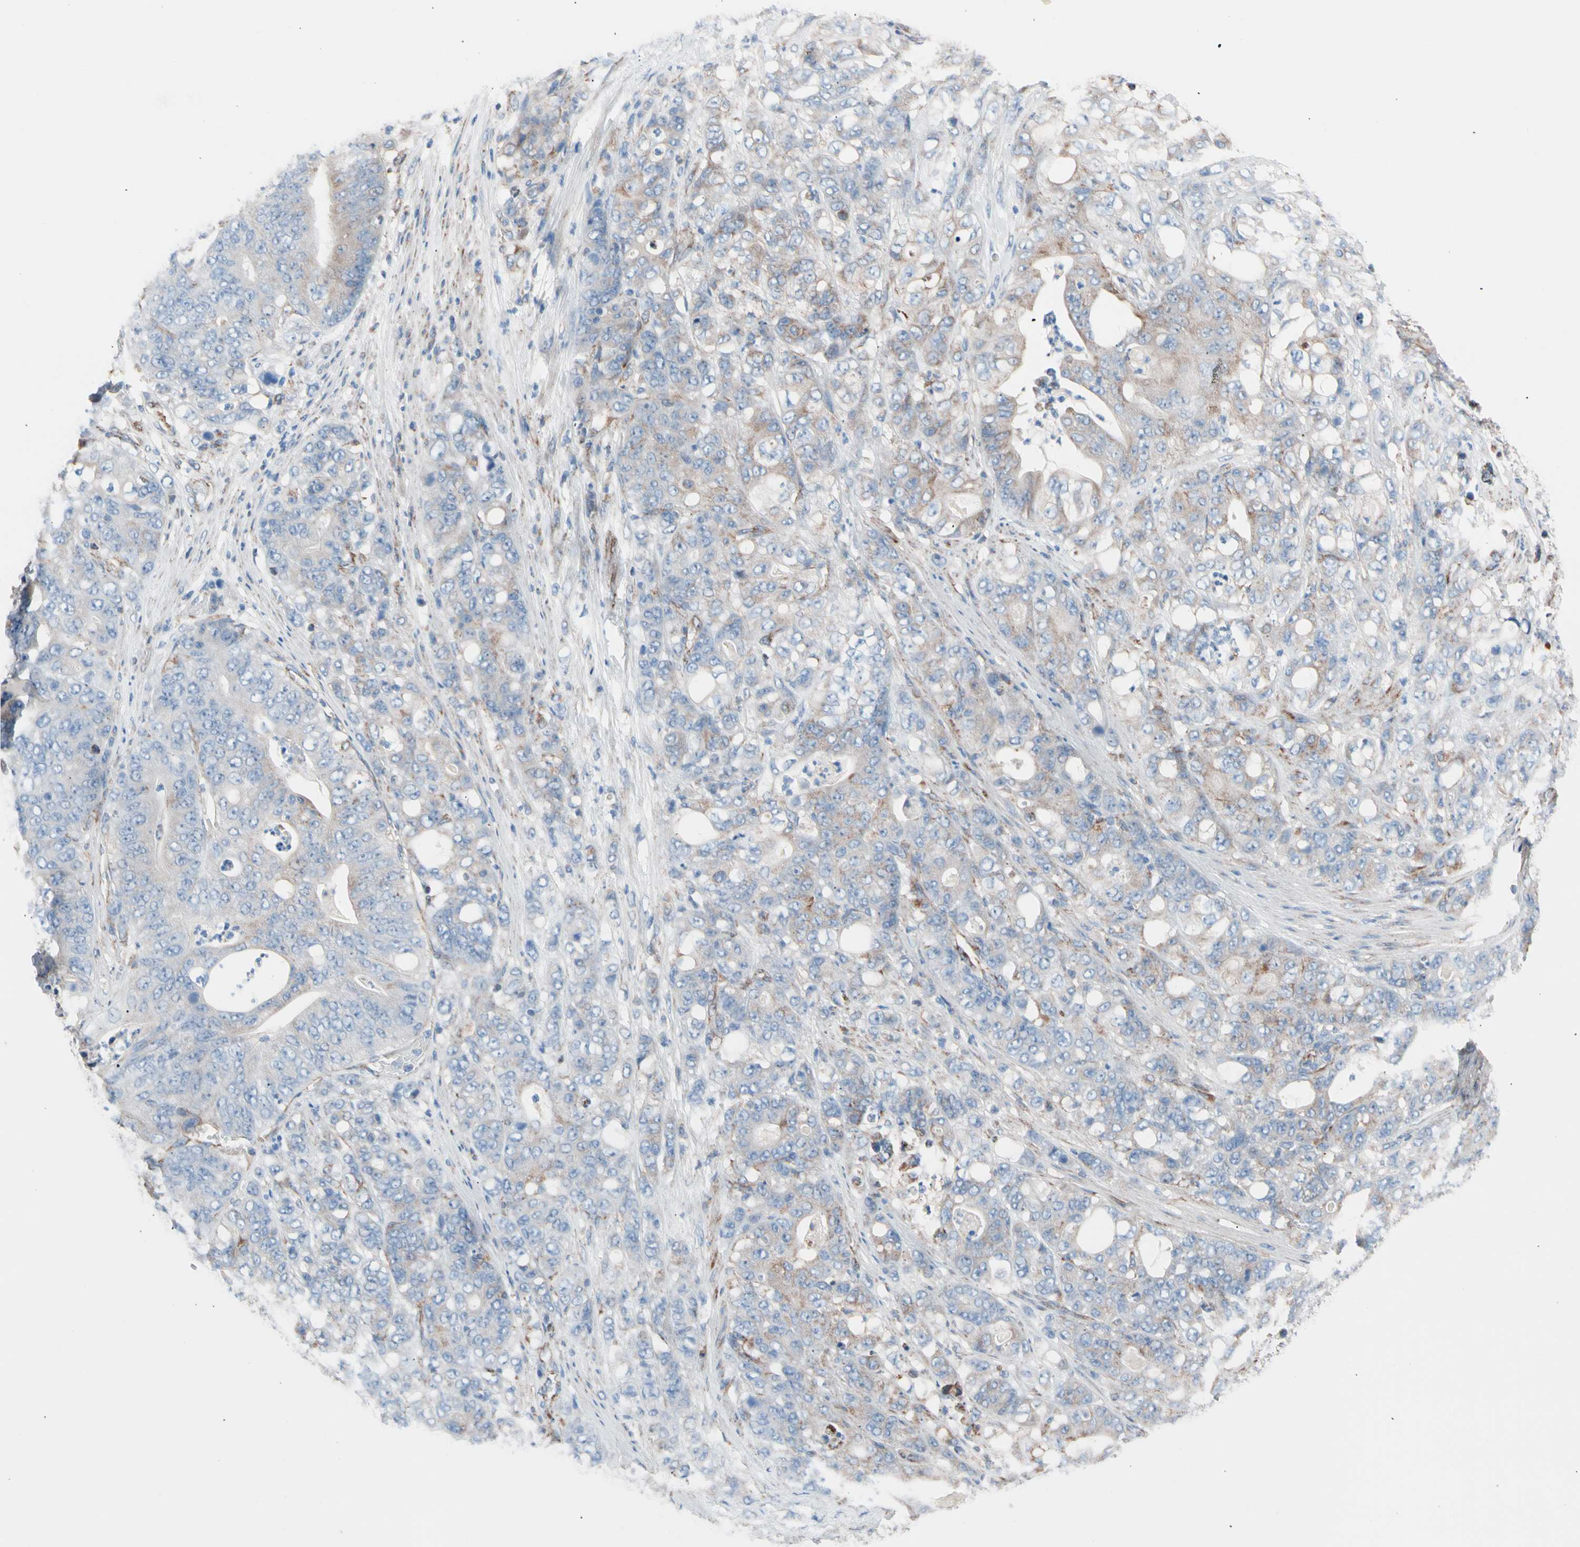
{"staining": {"intensity": "weak", "quantity": "<25%", "location": "cytoplasmic/membranous"}, "tissue": "stomach cancer", "cell_type": "Tumor cells", "image_type": "cancer", "snomed": [{"axis": "morphology", "description": "Adenocarcinoma, NOS"}, {"axis": "topography", "description": "Stomach"}], "caption": "This is a image of IHC staining of stomach cancer (adenocarcinoma), which shows no expression in tumor cells.", "gene": "HK1", "patient": {"sex": "female", "age": 73}}